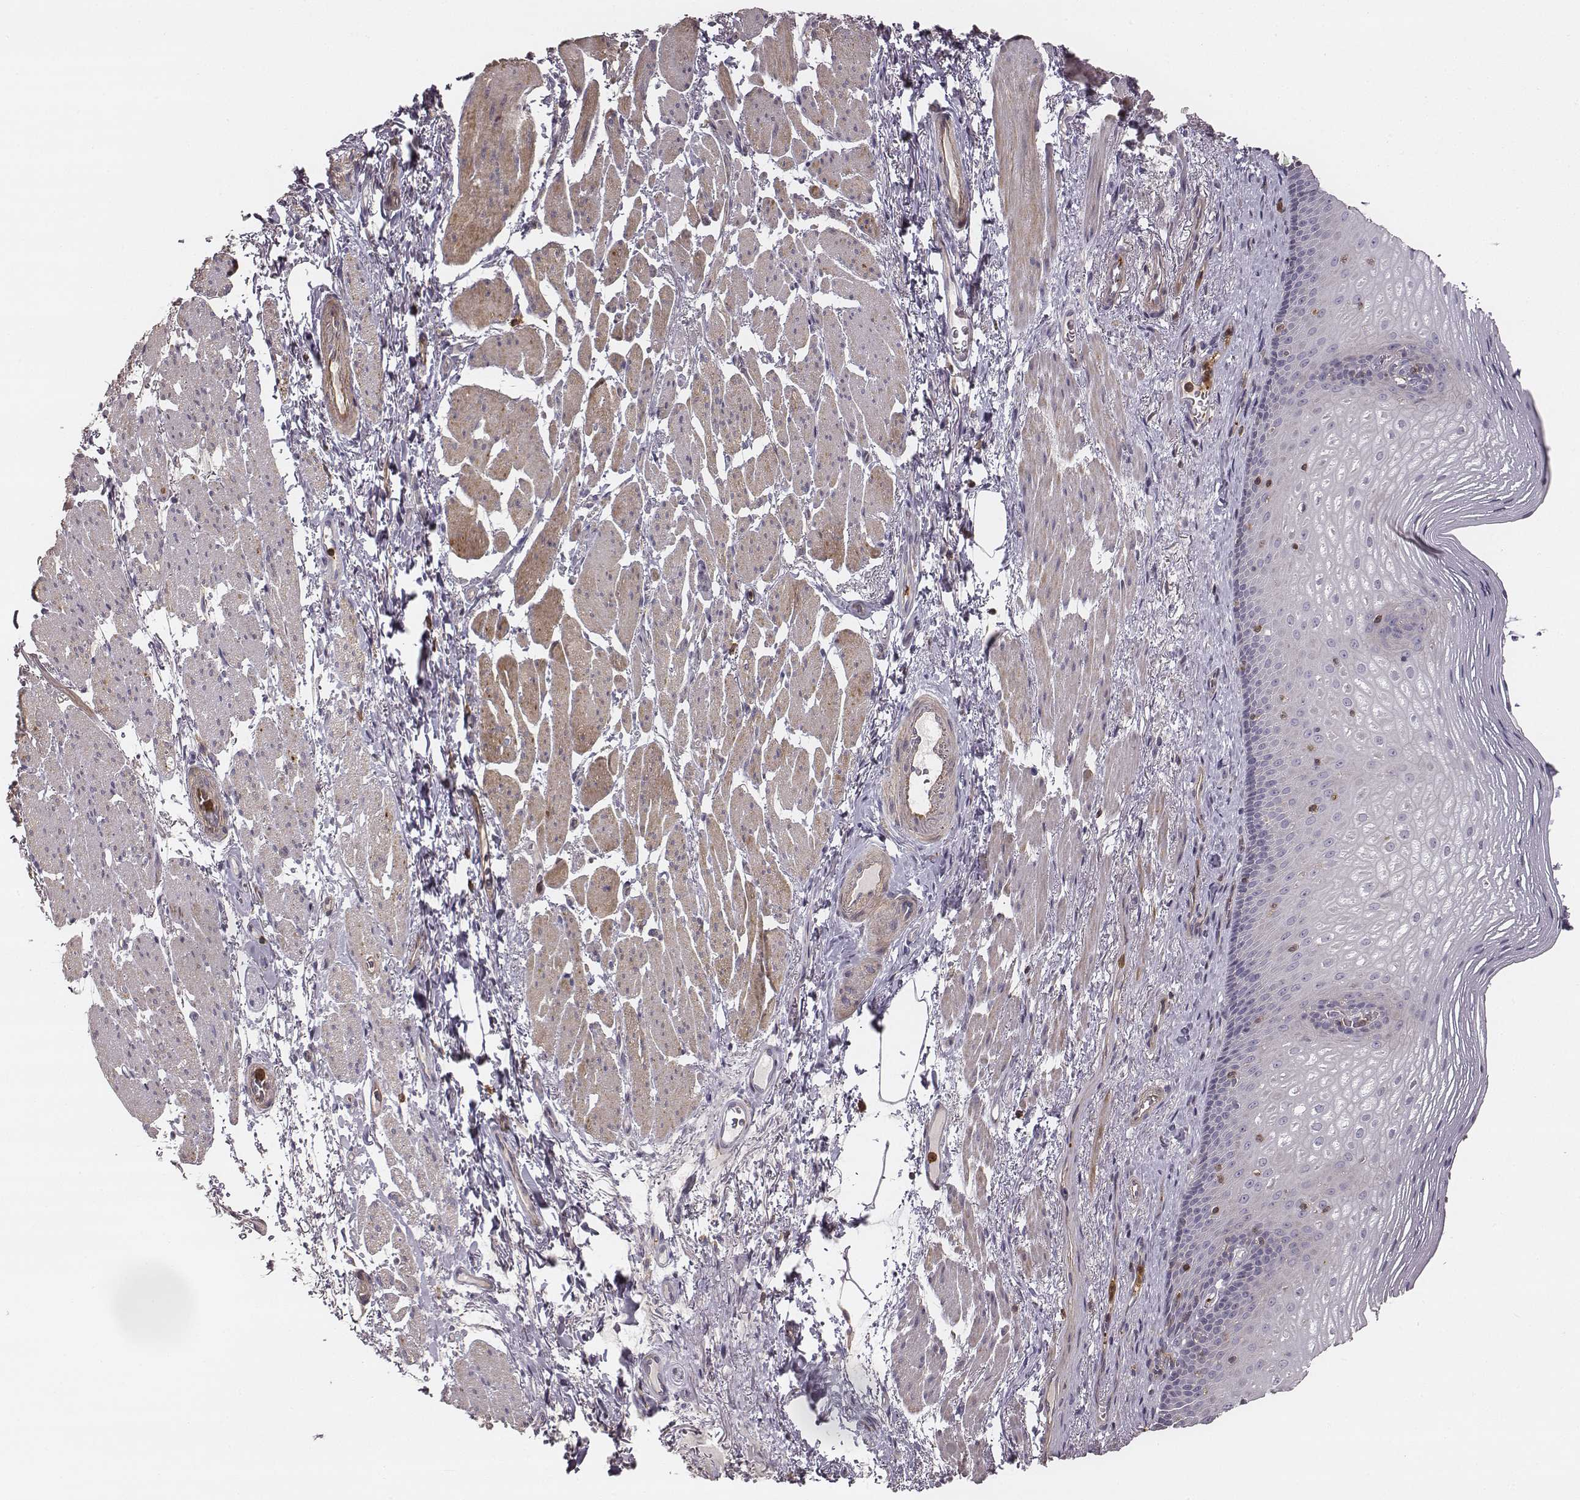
{"staining": {"intensity": "negative", "quantity": "none", "location": "none"}, "tissue": "esophagus", "cell_type": "Squamous epithelial cells", "image_type": "normal", "snomed": [{"axis": "morphology", "description": "Normal tissue, NOS"}, {"axis": "topography", "description": "Esophagus"}], "caption": "This is an immunohistochemistry photomicrograph of benign esophagus. There is no expression in squamous epithelial cells.", "gene": "ZYX", "patient": {"sex": "male", "age": 76}}